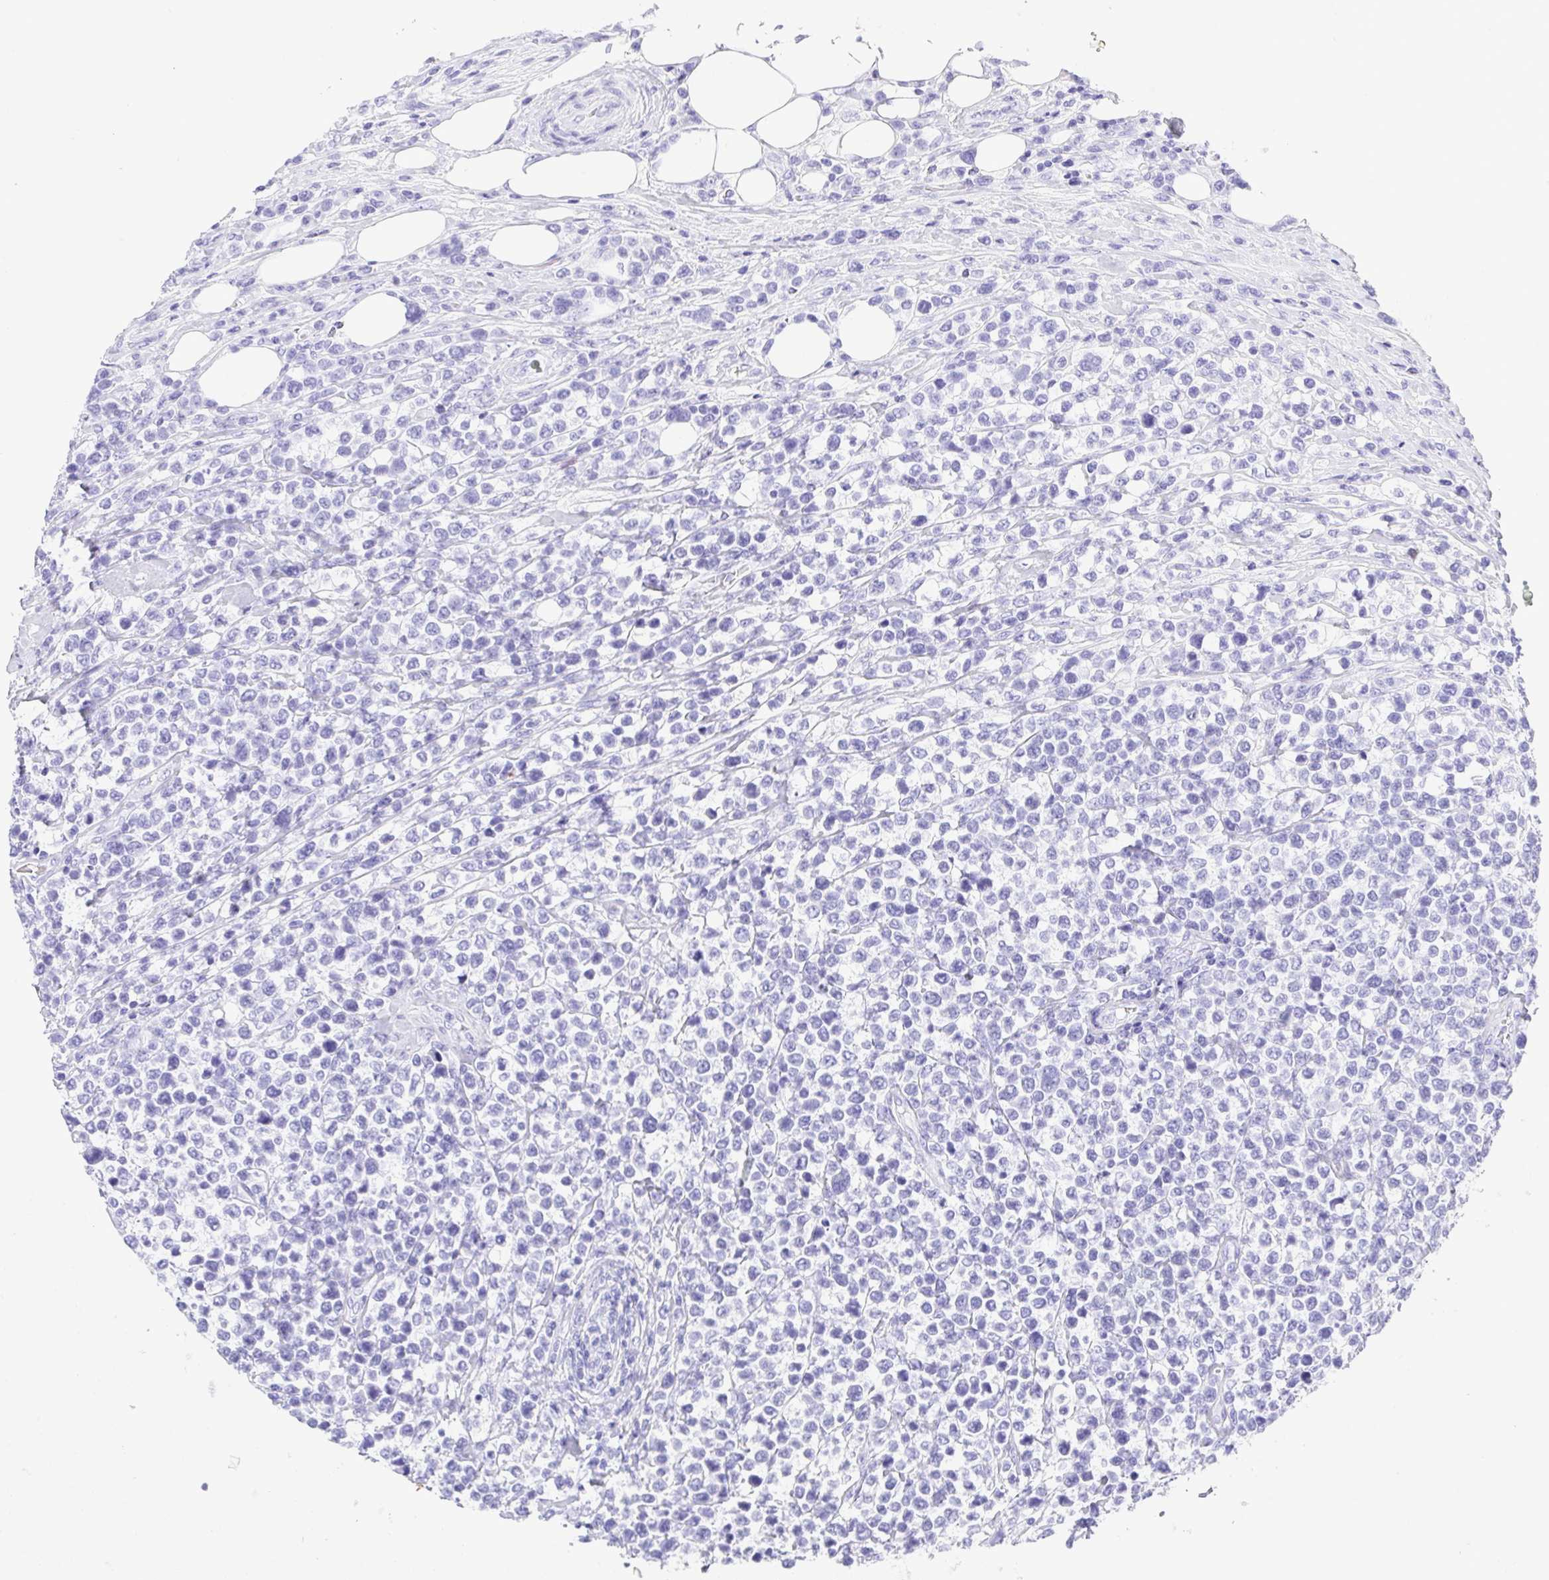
{"staining": {"intensity": "negative", "quantity": "none", "location": "none"}, "tissue": "lymphoma", "cell_type": "Tumor cells", "image_type": "cancer", "snomed": [{"axis": "morphology", "description": "Malignant lymphoma, non-Hodgkin's type, High grade"}, {"axis": "topography", "description": "Soft tissue"}], "caption": "Micrograph shows no significant protein positivity in tumor cells of lymphoma.", "gene": "CDSN", "patient": {"sex": "female", "age": 56}}